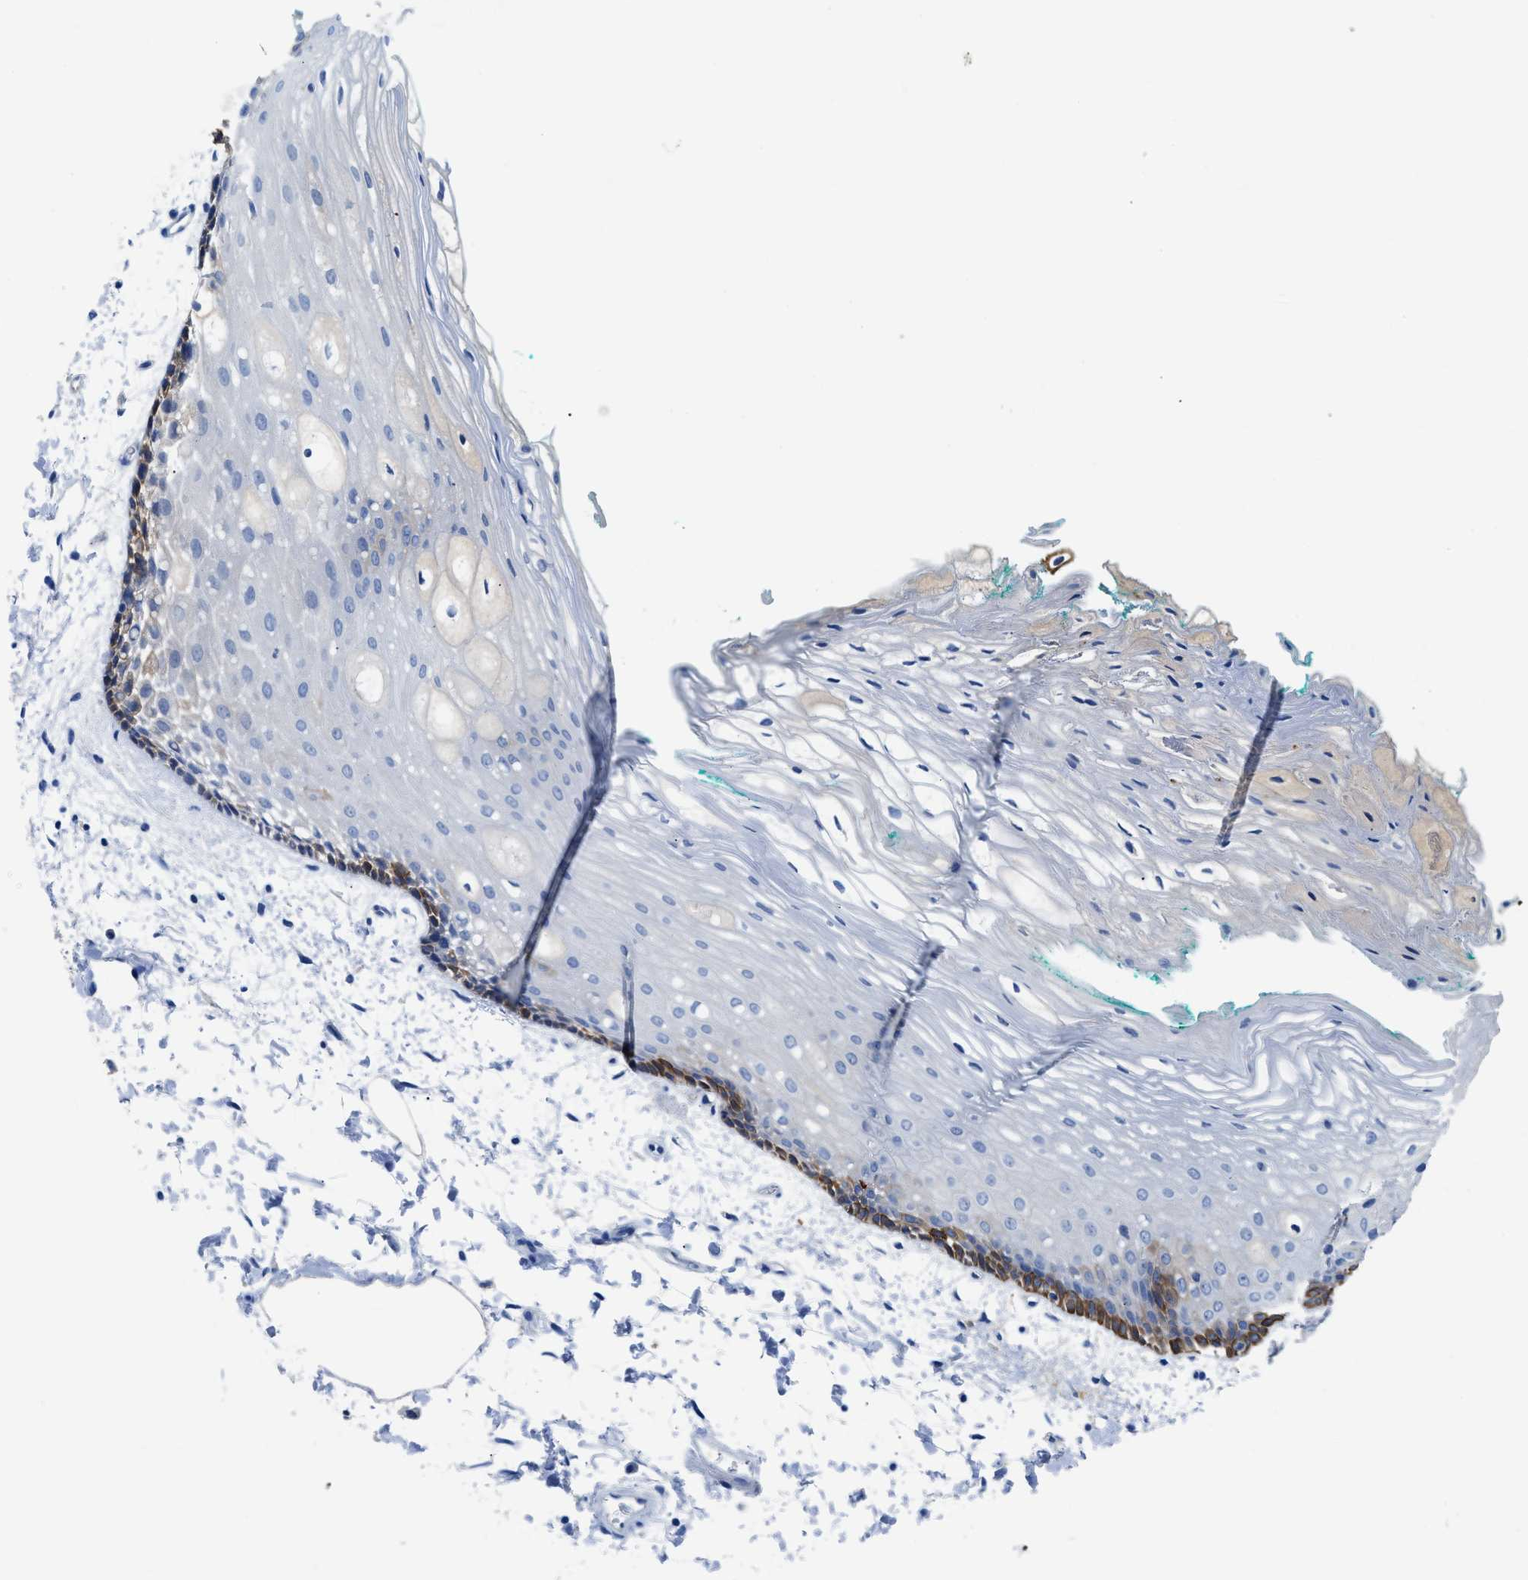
{"staining": {"intensity": "strong", "quantity": "<25%", "location": "cytoplasmic/membranous"}, "tissue": "oral mucosa", "cell_type": "Squamous epithelial cells", "image_type": "normal", "snomed": [{"axis": "morphology", "description": "Normal tissue, NOS"}, {"axis": "topography", "description": "Skeletal muscle"}, {"axis": "topography", "description": "Oral tissue"}, {"axis": "topography", "description": "Peripheral nerve tissue"}], "caption": "Immunohistochemical staining of normal human oral mucosa shows <25% levels of strong cytoplasmic/membranous protein expression in about <25% of squamous epithelial cells. The staining is performed using DAB brown chromogen to label protein expression. The nuclei are counter-stained blue using hematoxylin.", "gene": "SLC10A6", "patient": {"sex": "female", "age": 84}}